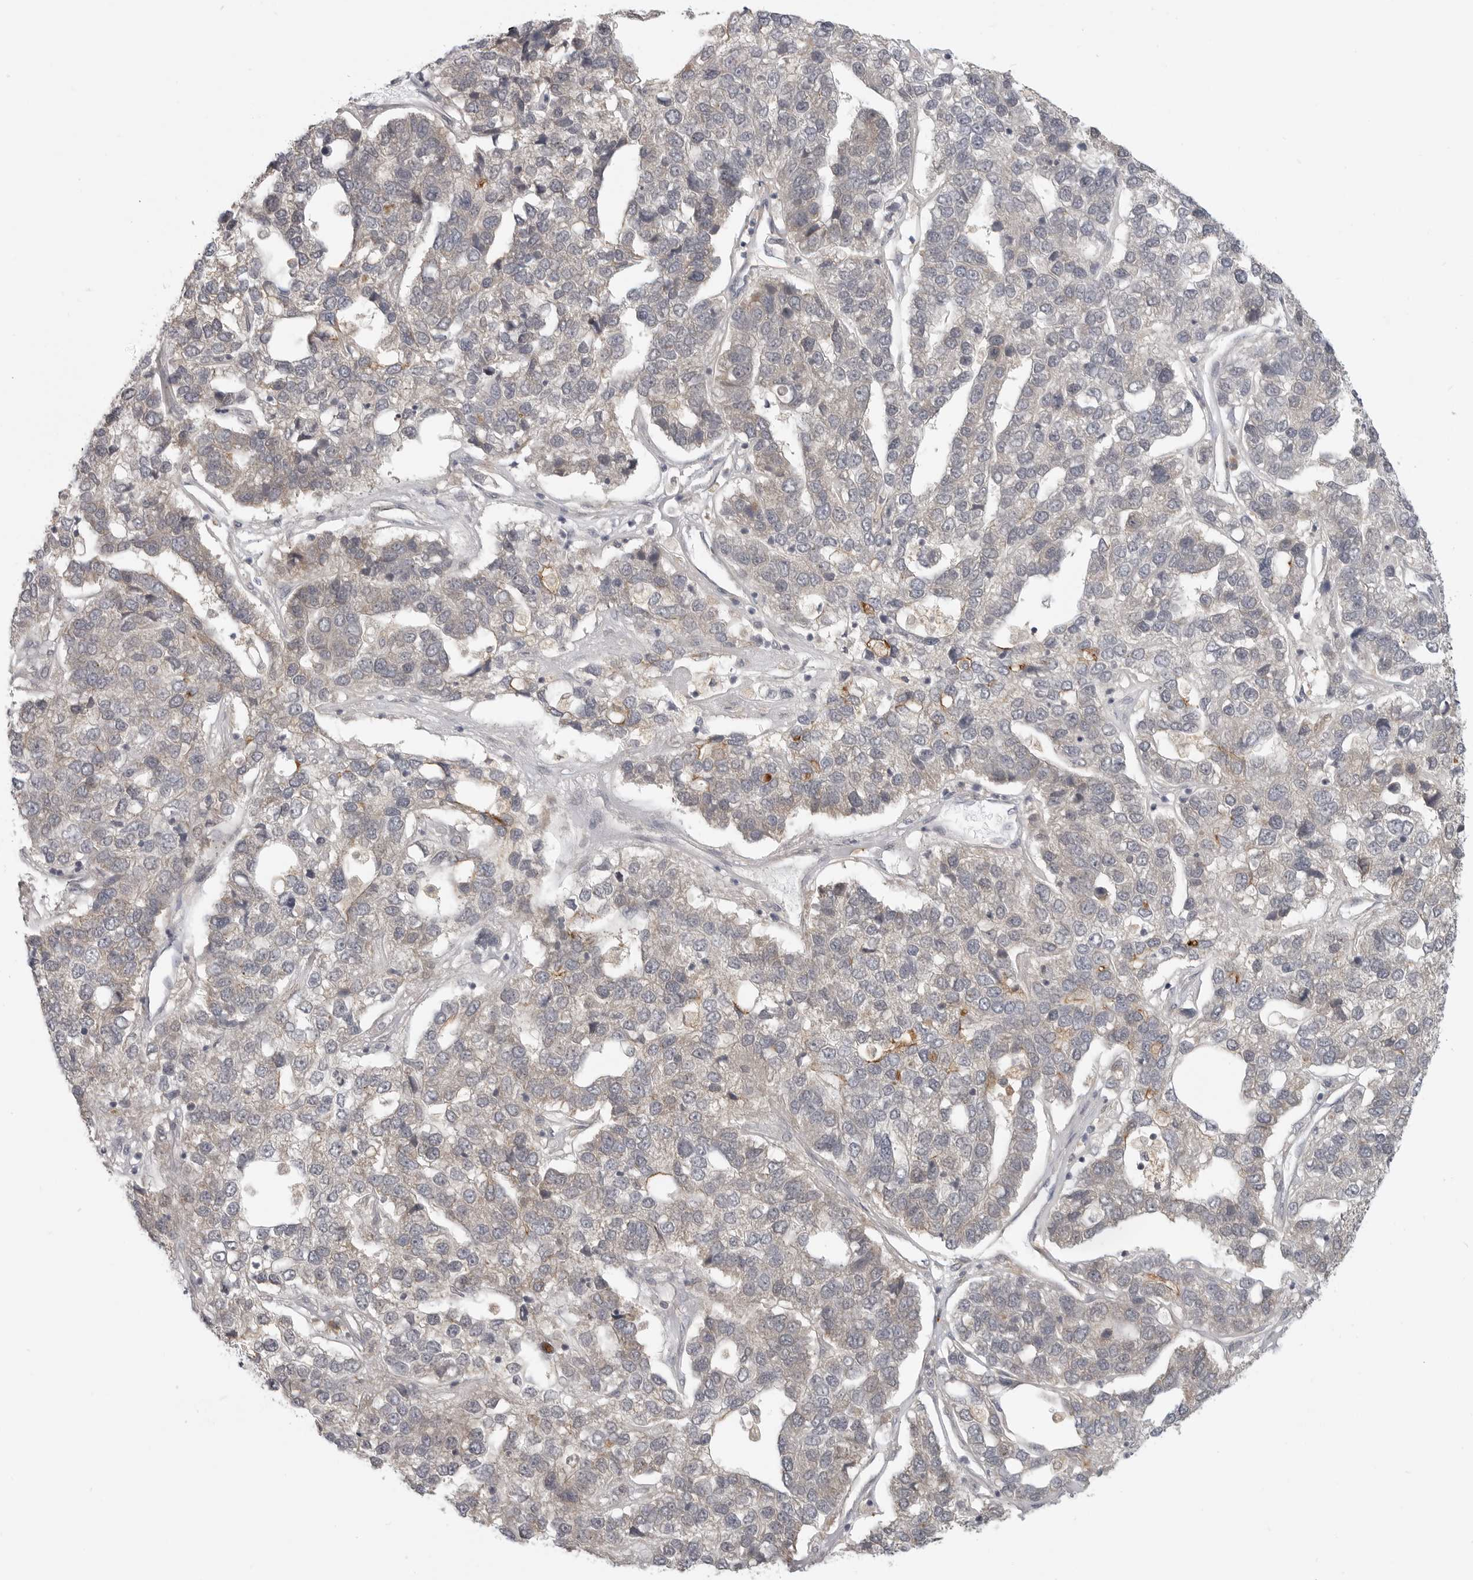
{"staining": {"intensity": "negative", "quantity": "none", "location": "none"}, "tissue": "pancreatic cancer", "cell_type": "Tumor cells", "image_type": "cancer", "snomed": [{"axis": "morphology", "description": "Adenocarcinoma, NOS"}, {"axis": "topography", "description": "Pancreas"}], "caption": "This is an immunohistochemistry micrograph of pancreatic cancer. There is no expression in tumor cells.", "gene": "CEP295NL", "patient": {"sex": "female", "age": 61}}